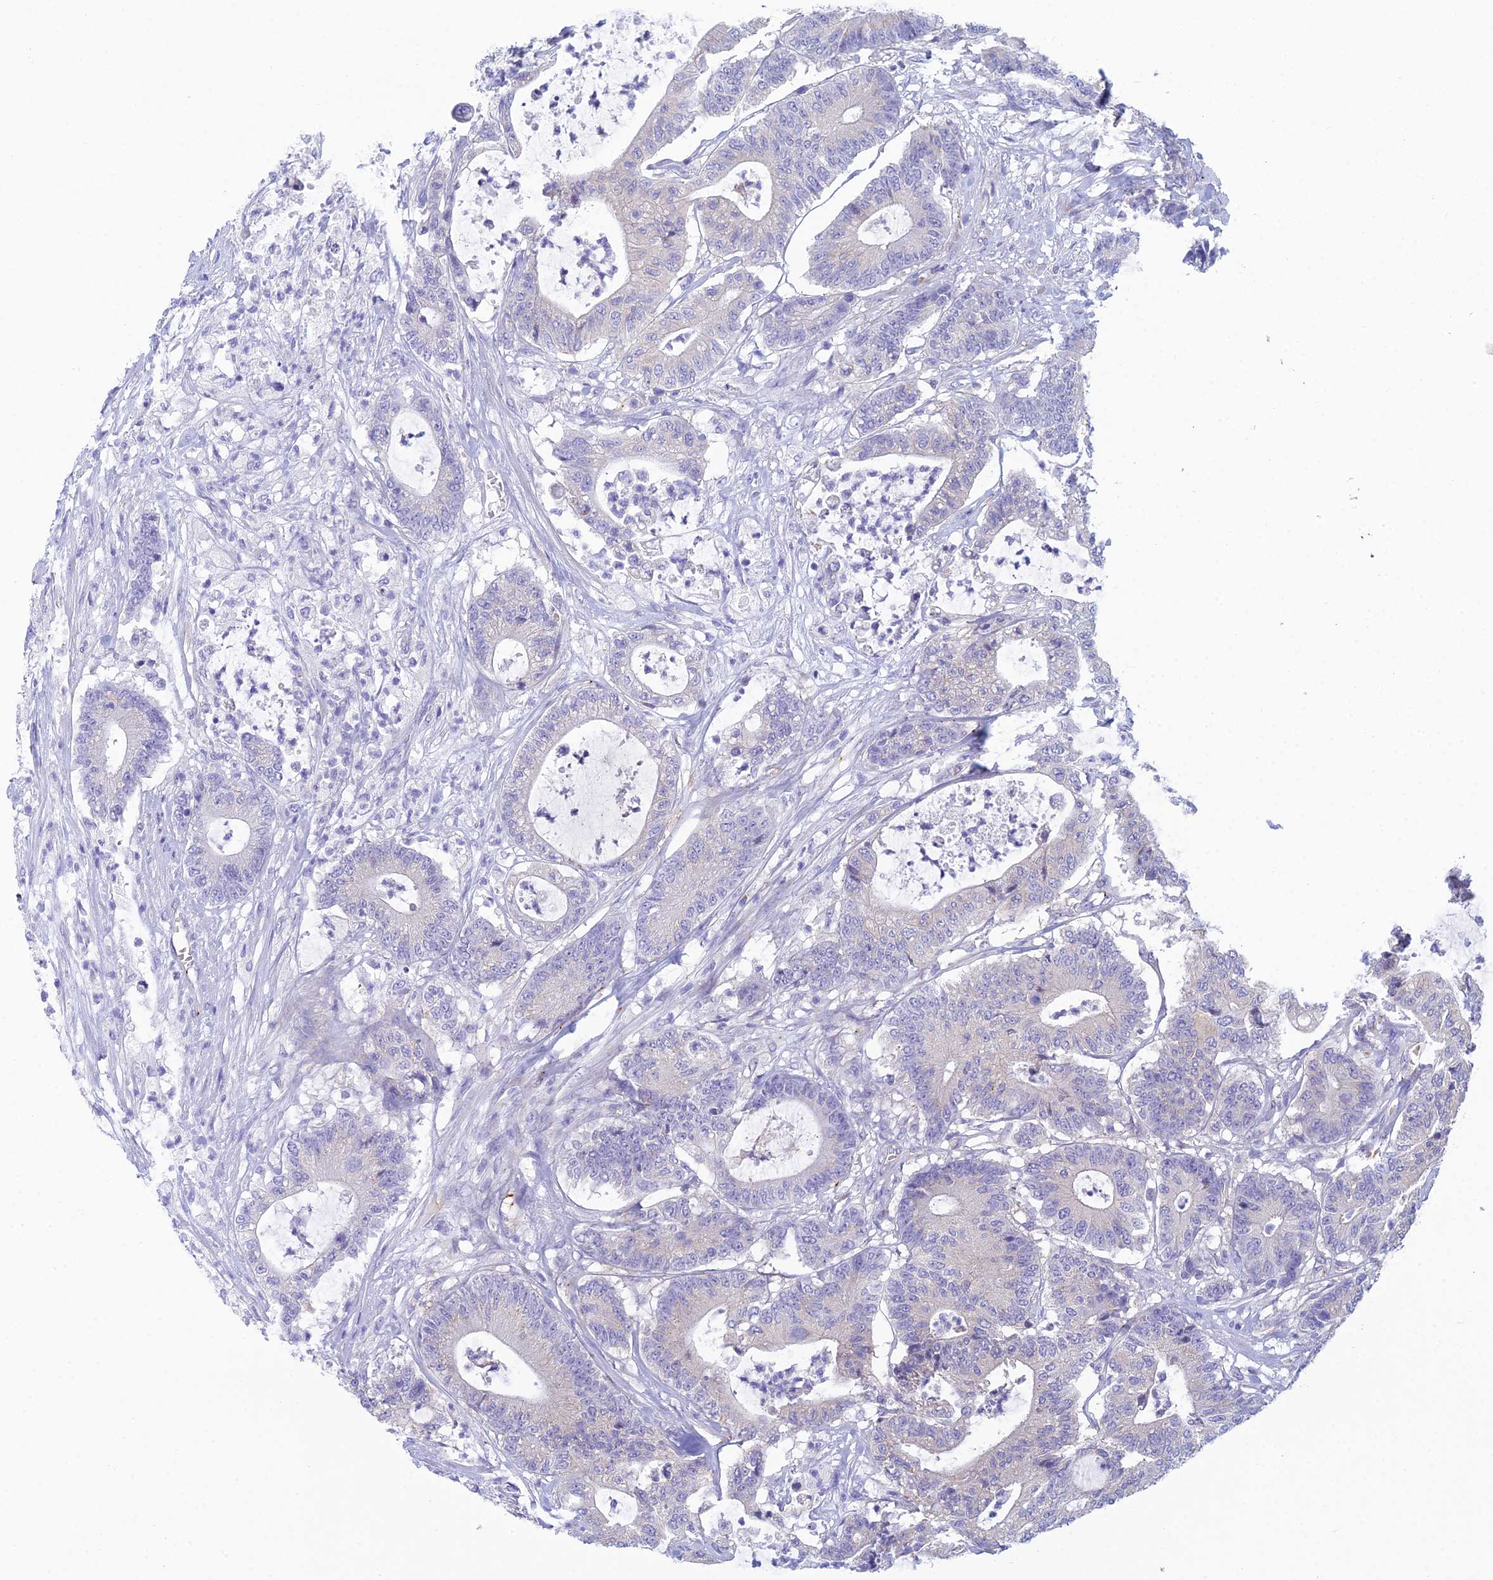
{"staining": {"intensity": "negative", "quantity": "none", "location": "none"}, "tissue": "colorectal cancer", "cell_type": "Tumor cells", "image_type": "cancer", "snomed": [{"axis": "morphology", "description": "Adenocarcinoma, NOS"}, {"axis": "topography", "description": "Colon"}], "caption": "Human colorectal cancer stained for a protein using immunohistochemistry exhibits no staining in tumor cells.", "gene": "ZNF564", "patient": {"sex": "female", "age": 84}}